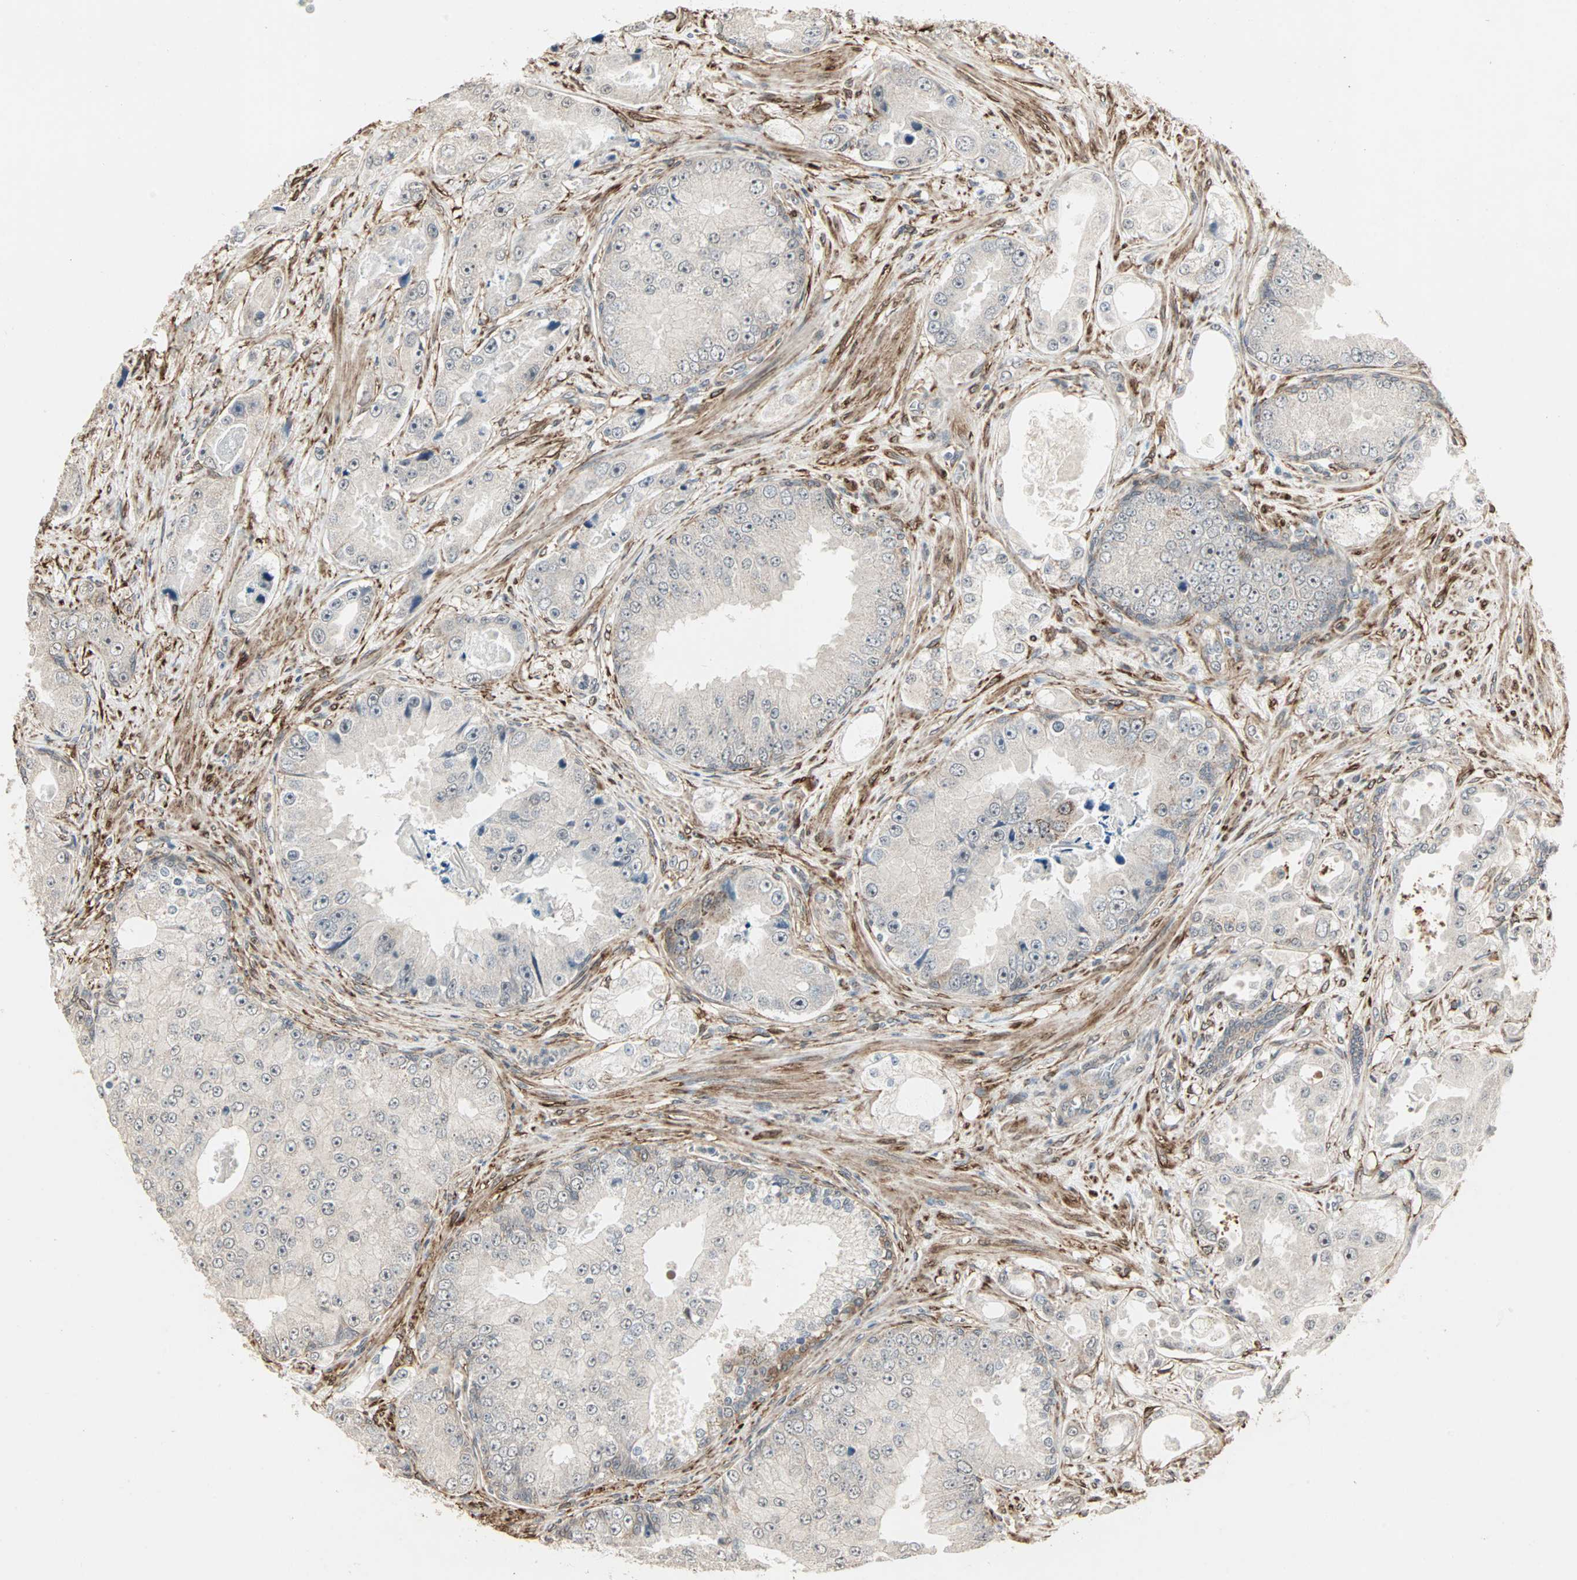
{"staining": {"intensity": "moderate", "quantity": "<25%", "location": "cytoplasmic/membranous"}, "tissue": "prostate cancer", "cell_type": "Tumor cells", "image_type": "cancer", "snomed": [{"axis": "morphology", "description": "Adenocarcinoma, High grade"}, {"axis": "topography", "description": "Prostate"}], "caption": "IHC (DAB) staining of human prostate cancer reveals moderate cytoplasmic/membranous protein staining in approximately <25% of tumor cells.", "gene": "TRPV4", "patient": {"sex": "male", "age": 73}}